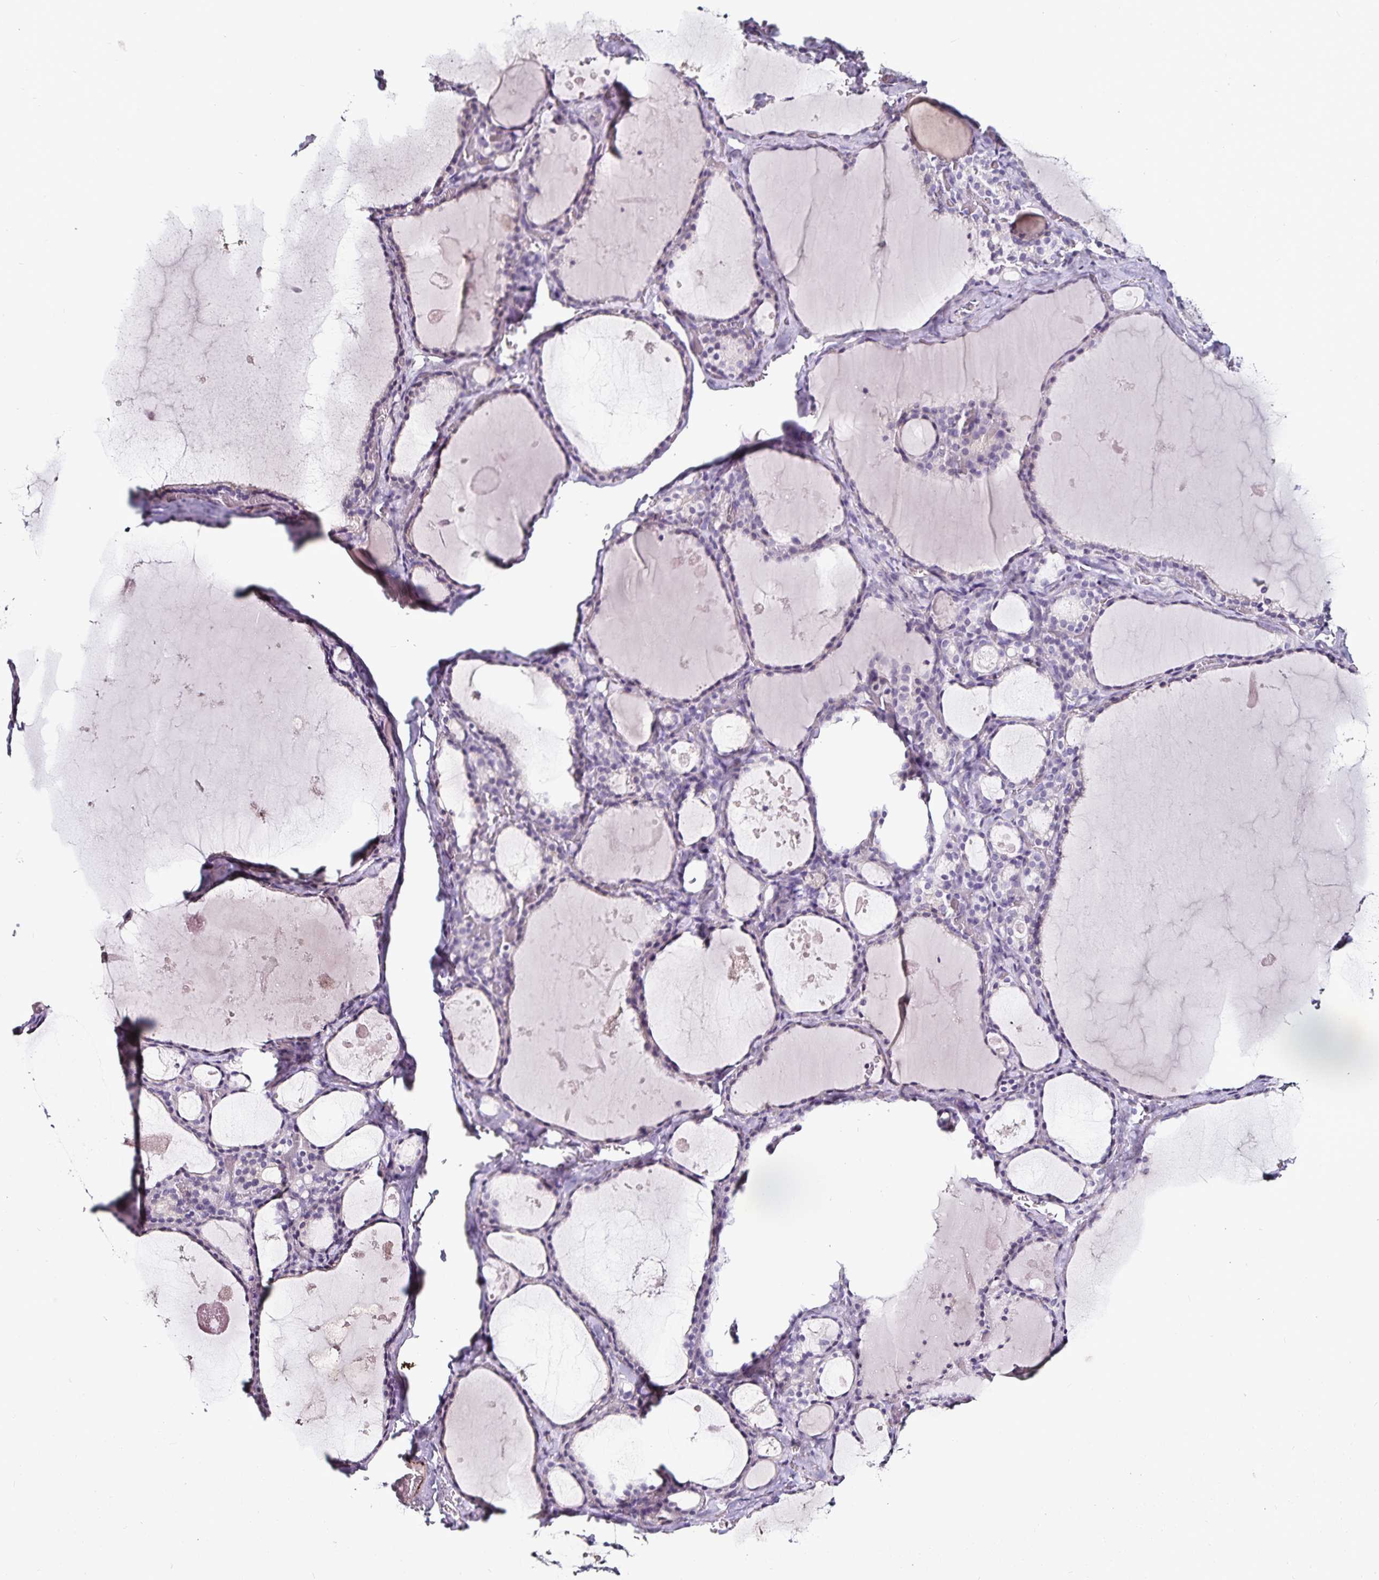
{"staining": {"intensity": "negative", "quantity": "none", "location": "none"}, "tissue": "thyroid gland", "cell_type": "Glandular cells", "image_type": "normal", "snomed": [{"axis": "morphology", "description": "Normal tissue, NOS"}, {"axis": "topography", "description": "Thyroid gland"}], "caption": "A photomicrograph of thyroid gland stained for a protein exhibits no brown staining in glandular cells. (Brightfield microscopy of DAB (3,3'-diaminobenzidine) immunohistochemistry at high magnification).", "gene": "TSPAN7", "patient": {"sex": "male", "age": 56}}